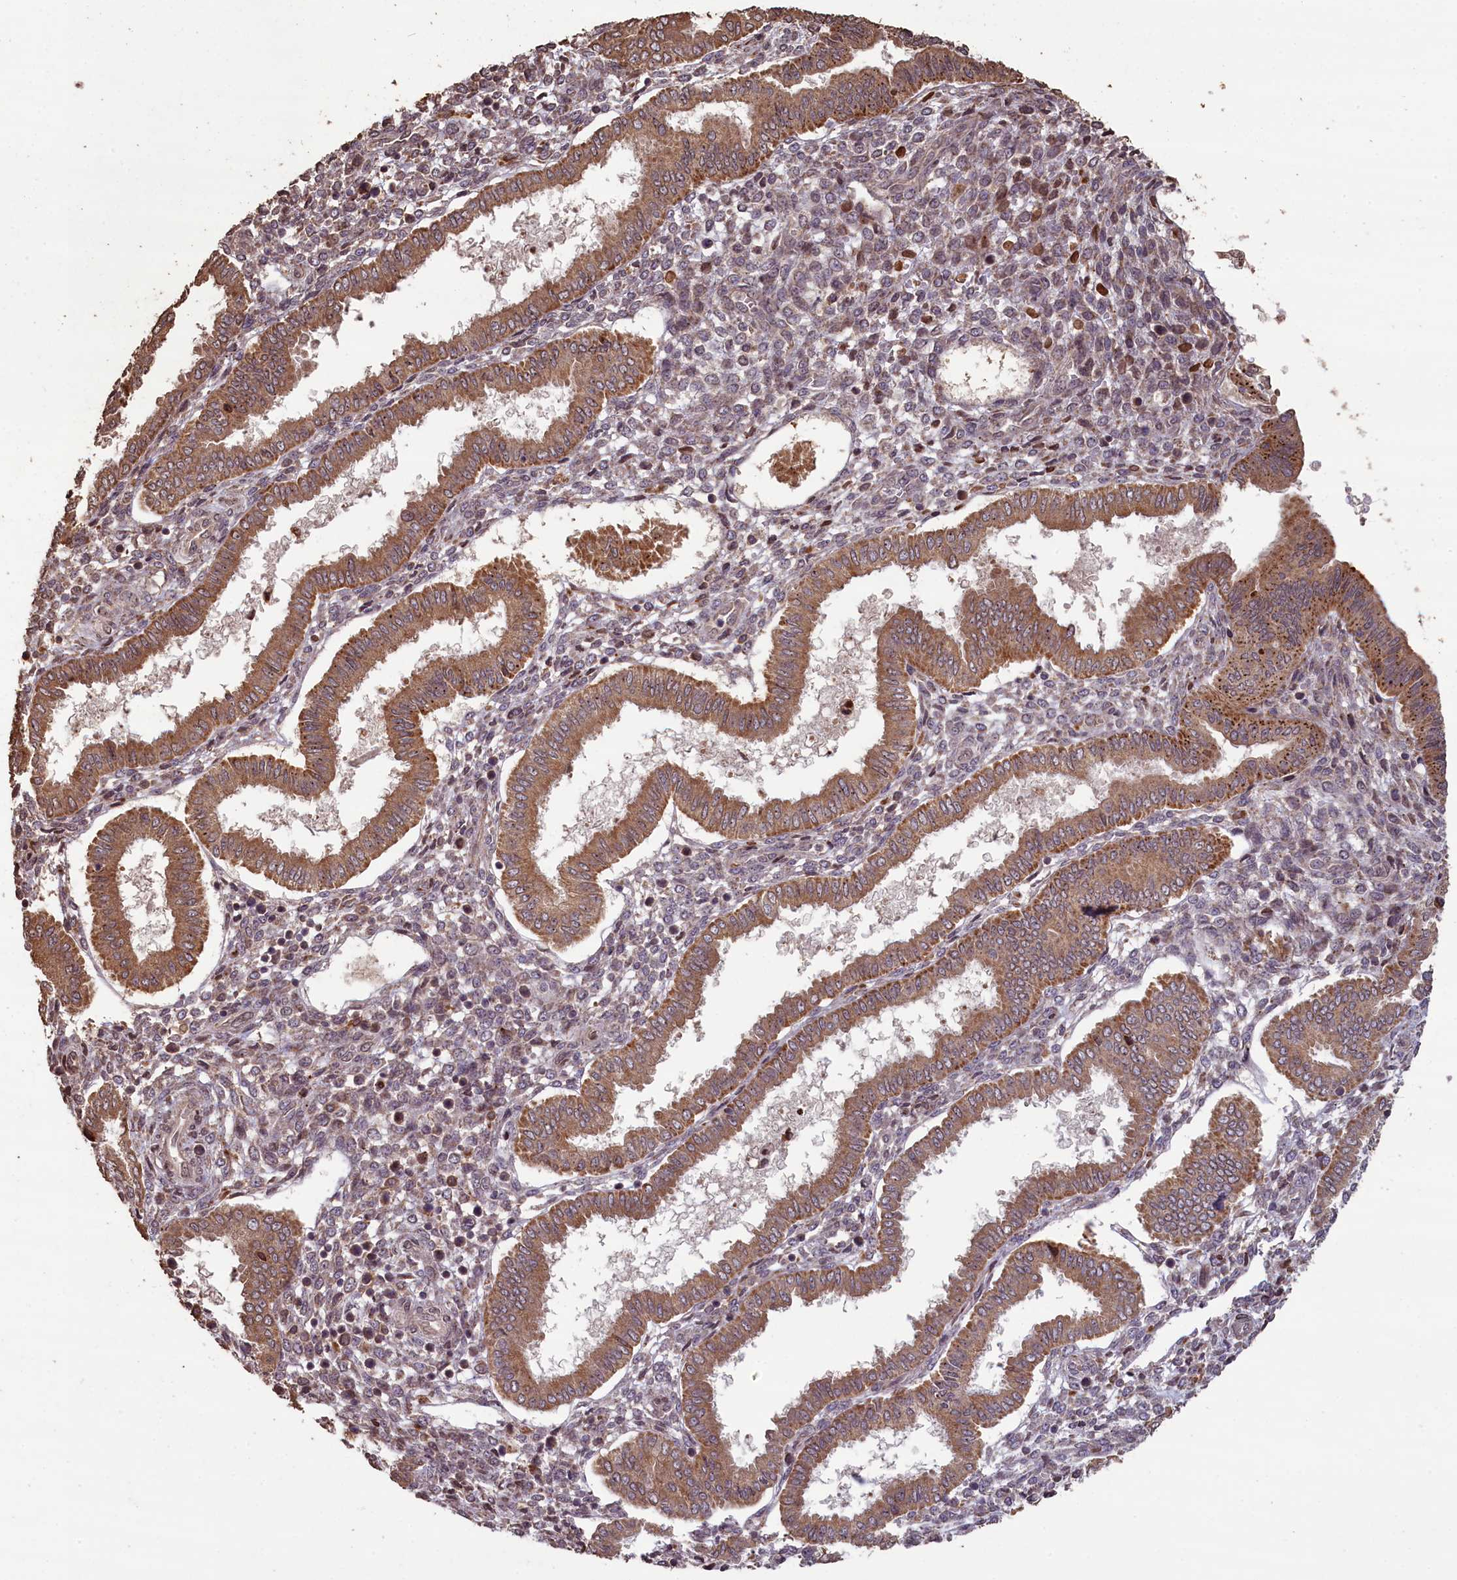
{"staining": {"intensity": "negative", "quantity": "none", "location": "none"}, "tissue": "endometrium", "cell_type": "Cells in endometrial stroma", "image_type": "normal", "snomed": [{"axis": "morphology", "description": "Normal tissue, NOS"}, {"axis": "topography", "description": "Endometrium"}], "caption": "DAB immunohistochemical staining of normal human endometrium shows no significant staining in cells in endometrial stroma.", "gene": "SLC38A7", "patient": {"sex": "female", "age": 24}}